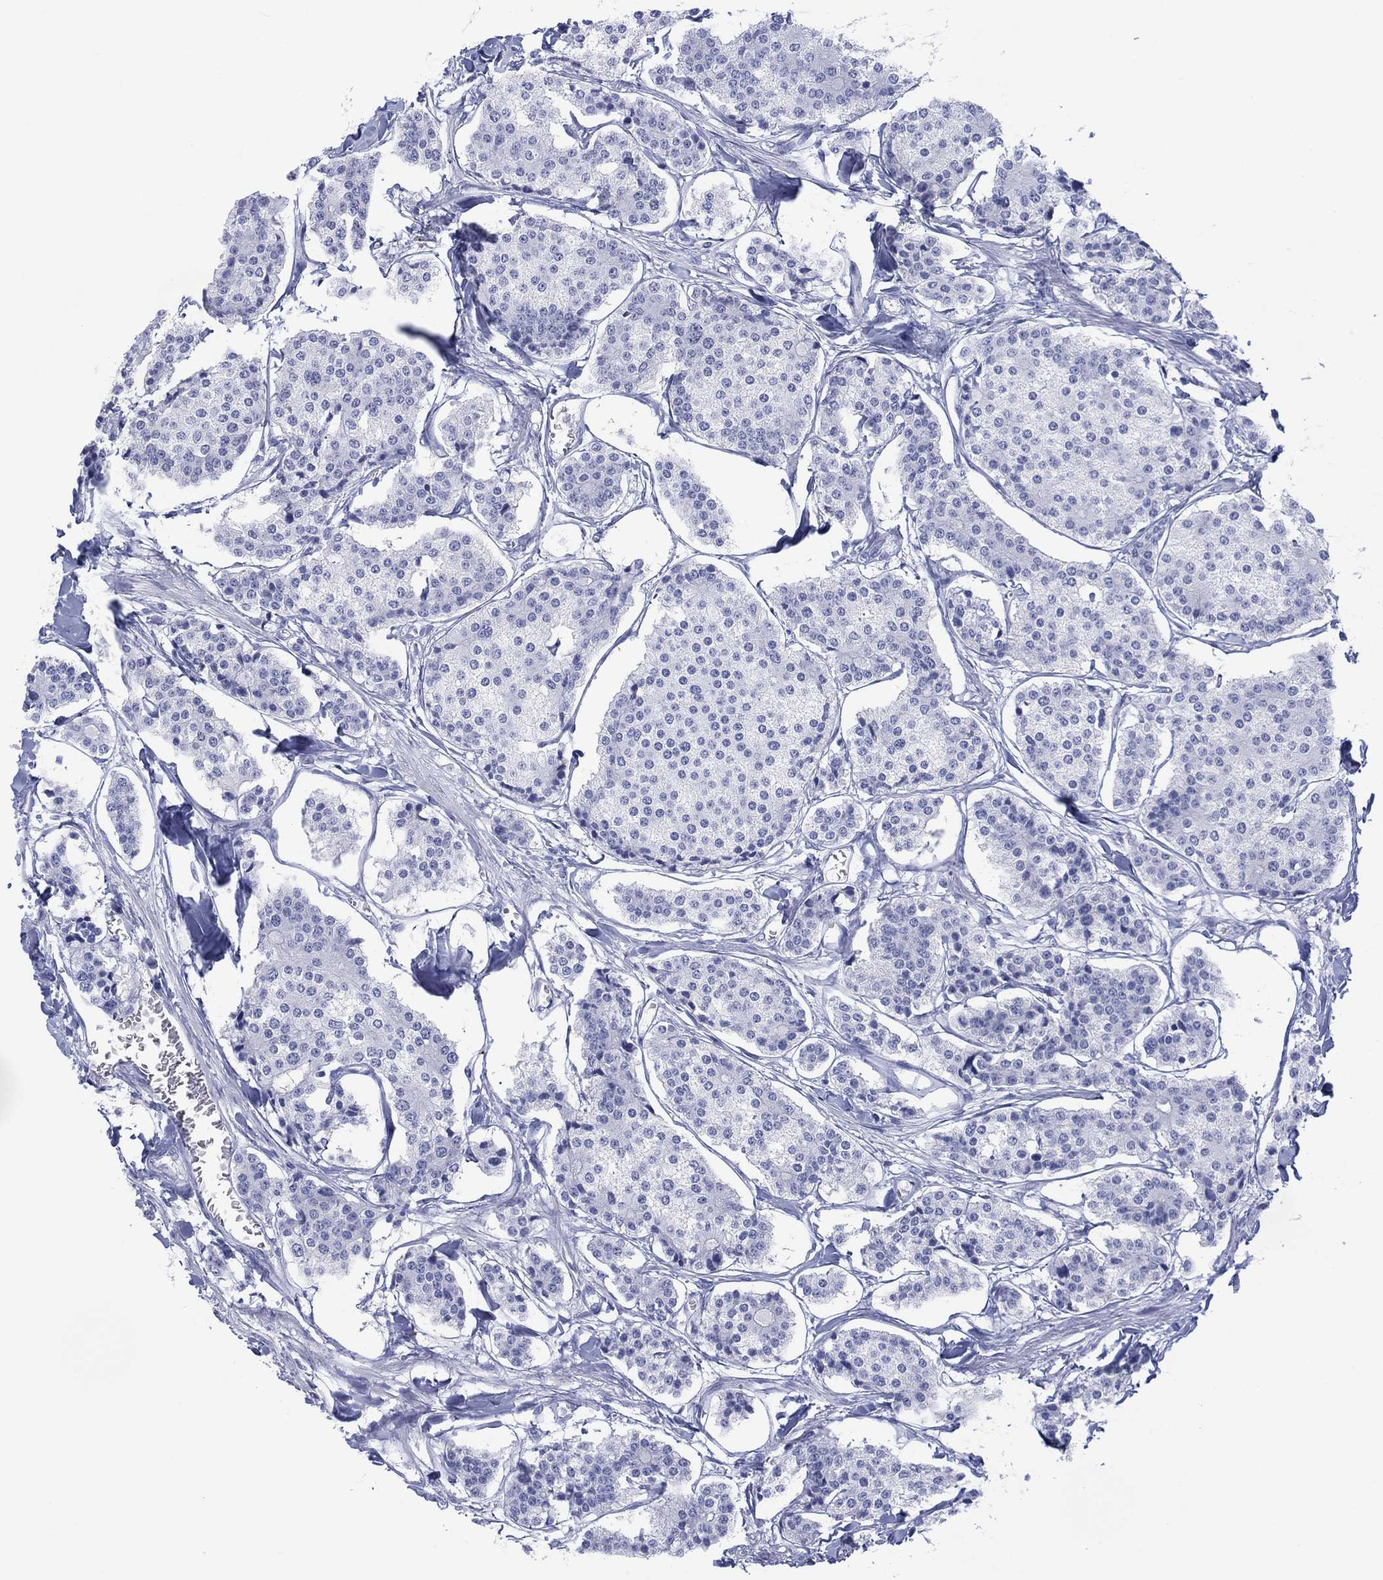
{"staining": {"intensity": "negative", "quantity": "none", "location": "none"}, "tissue": "carcinoid", "cell_type": "Tumor cells", "image_type": "cancer", "snomed": [{"axis": "morphology", "description": "Carcinoid, malignant, NOS"}, {"axis": "topography", "description": "Small intestine"}], "caption": "The histopathology image shows no staining of tumor cells in malignant carcinoid.", "gene": "DSG1", "patient": {"sex": "female", "age": 65}}